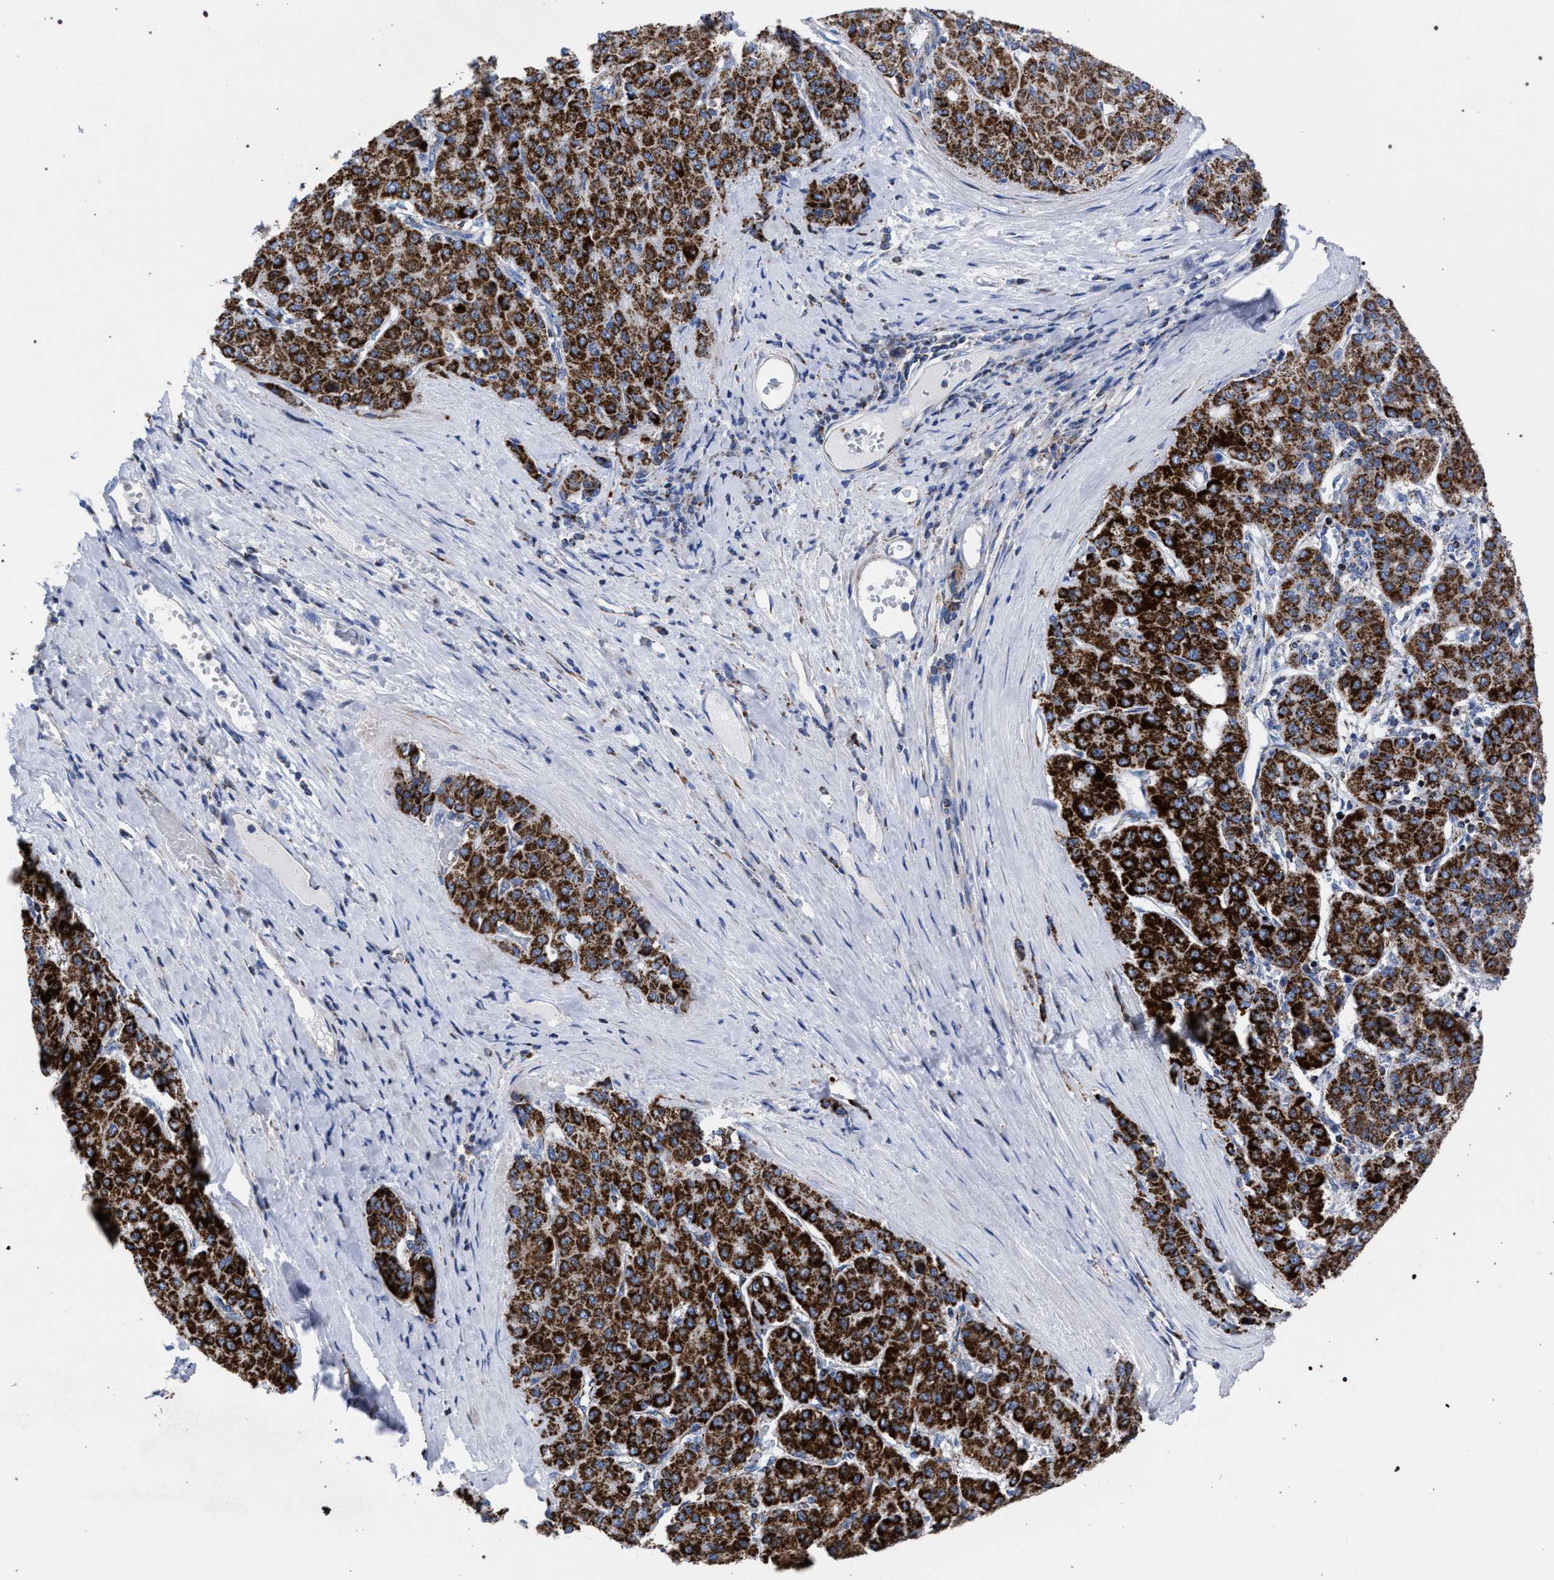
{"staining": {"intensity": "strong", "quantity": ">75%", "location": "cytoplasmic/membranous"}, "tissue": "liver cancer", "cell_type": "Tumor cells", "image_type": "cancer", "snomed": [{"axis": "morphology", "description": "Carcinoma, Hepatocellular, NOS"}, {"axis": "topography", "description": "Liver"}], "caption": "A micrograph of liver cancer stained for a protein displays strong cytoplasmic/membranous brown staining in tumor cells.", "gene": "ACADS", "patient": {"sex": "male", "age": 65}}